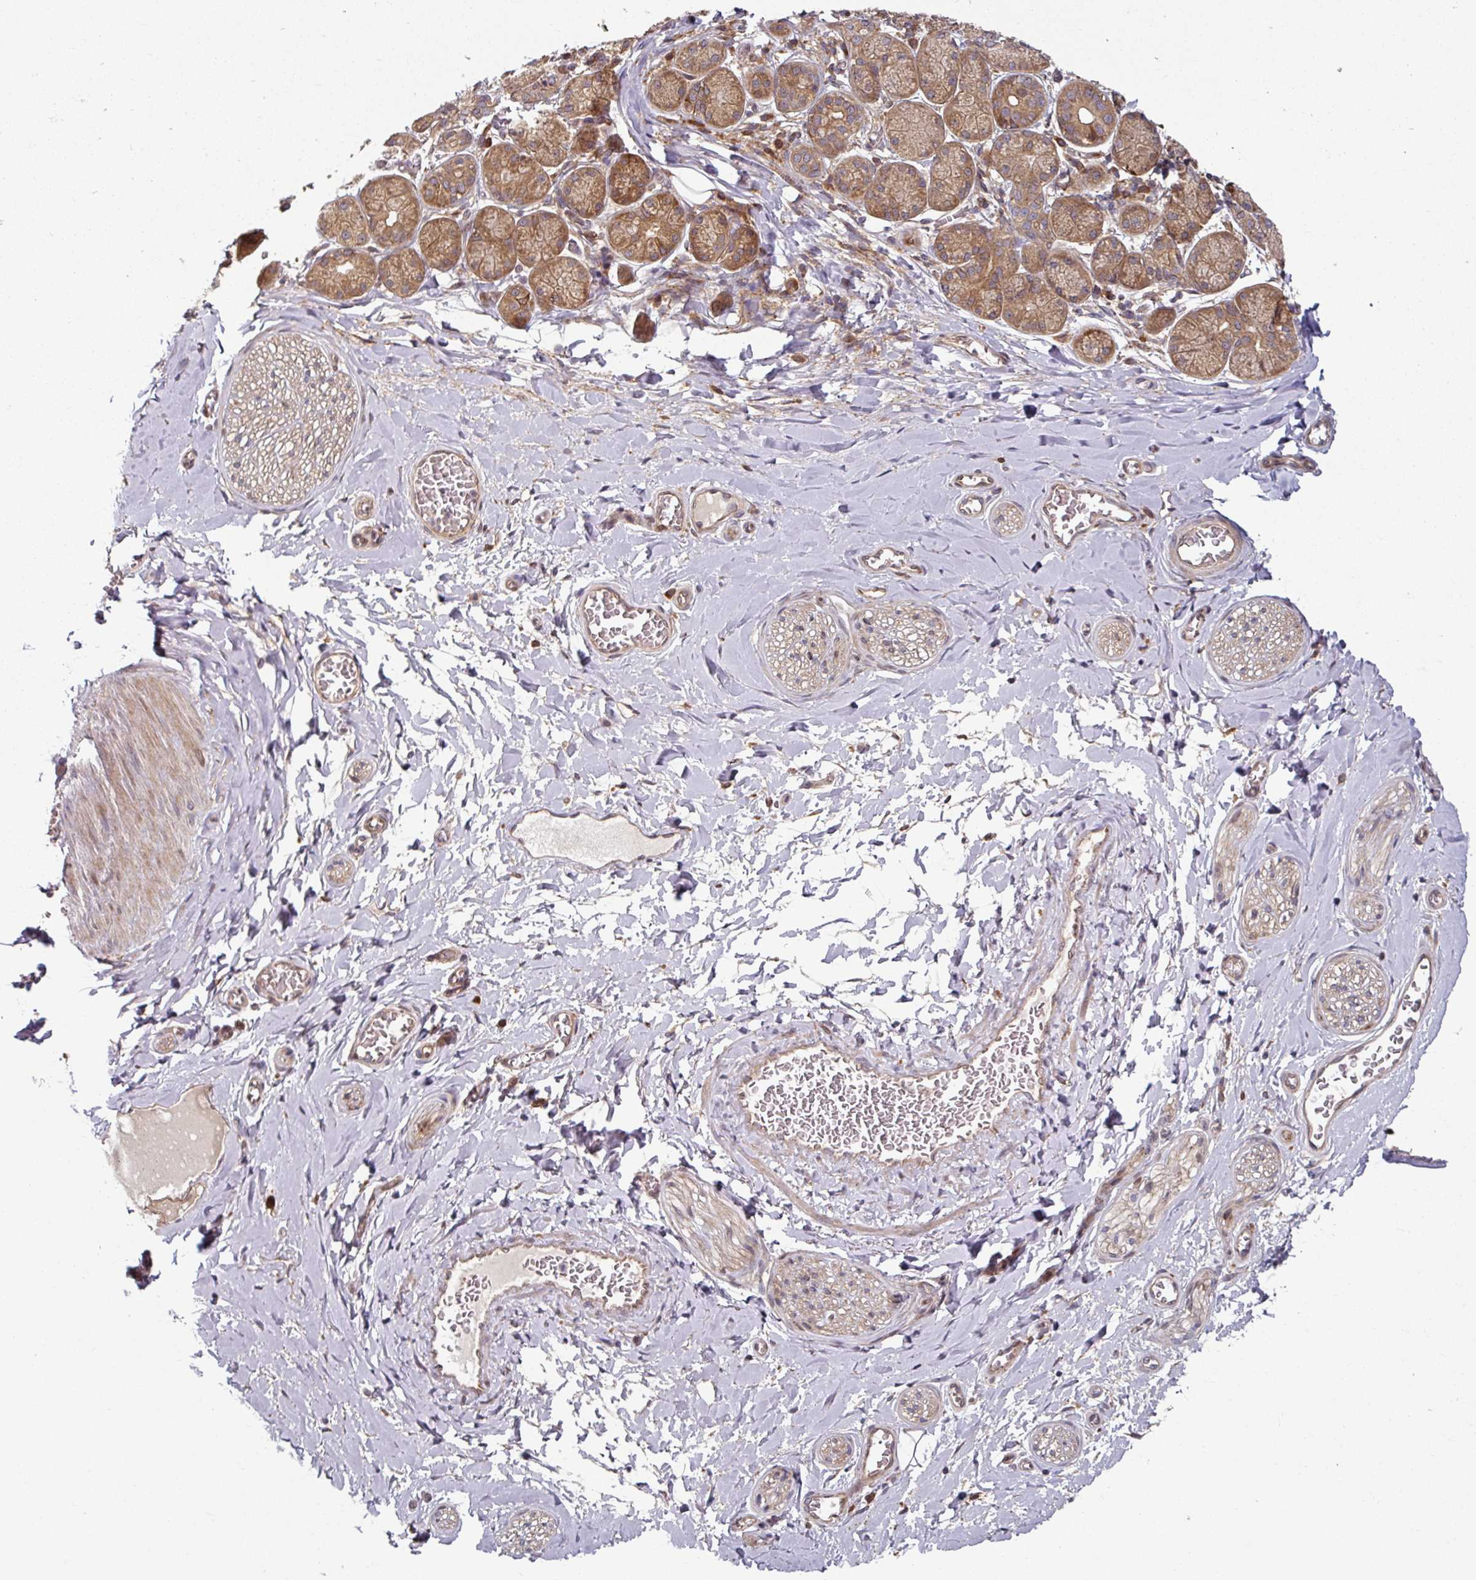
{"staining": {"intensity": "negative", "quantity": "none", "location": "none"}, "tissue": "adipose tissue", "cell_type": "Adipocytes", "image_type": "normal", "snomed": [{"axis": "morphology", "description": "Normal tissue, NOS"}, {"axis": "topography", "description": "Salivary gland"}, {"axis": "topography", "description": "Peripheral nerve tissue"}], "caption": "Adipocytes show no significant protein staining in unremarkable adipose tissue. (Immunohistochemistry, brightfield microscopy, high magnification).", "gene": "RAB5A", "patient": {"sex": "female", "age": 24}}